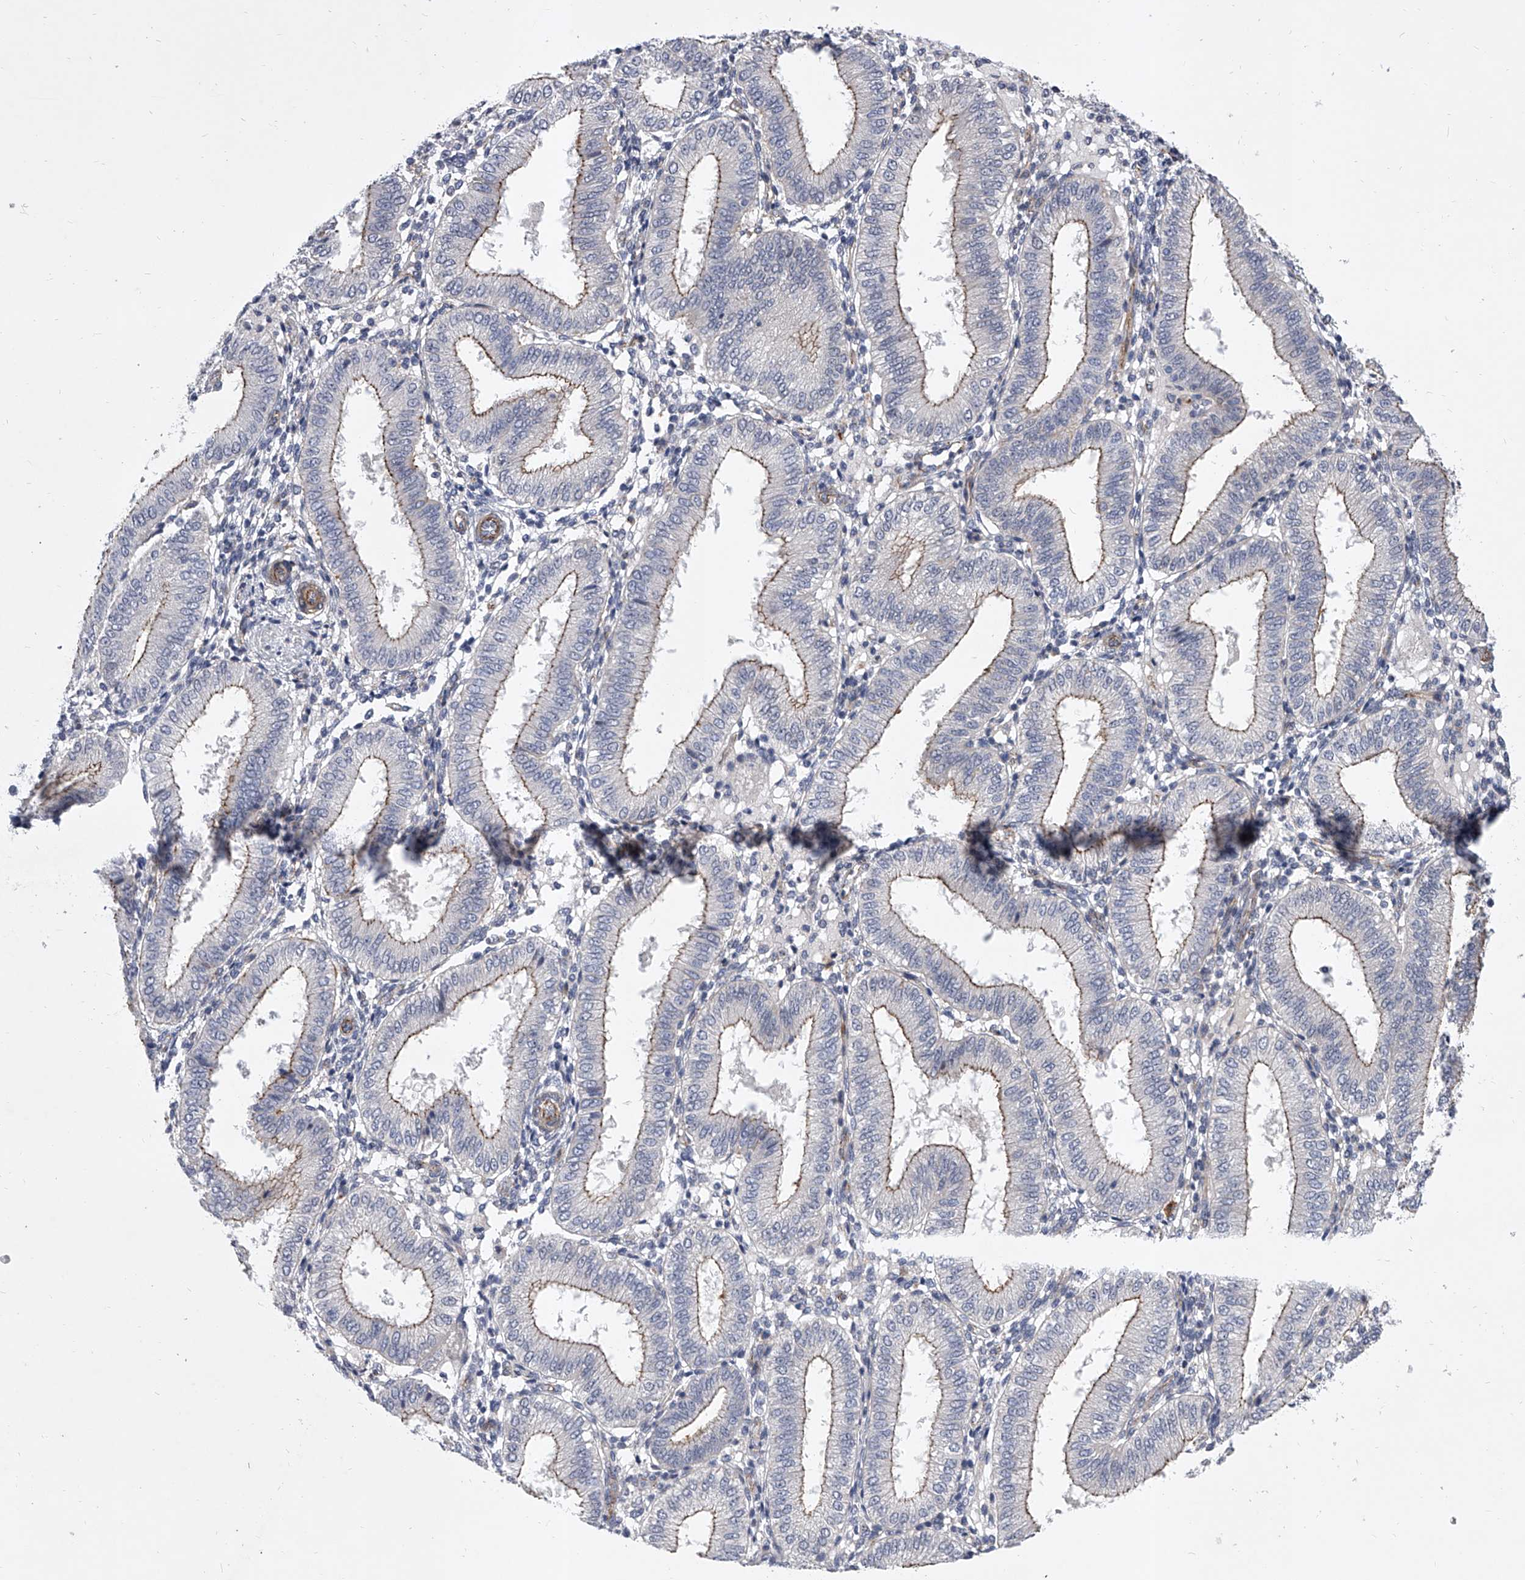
{"staining": {"intensity": "negative", "quantity": "none", "location": "none"}, "tissue": "endometrium", "cell_type": "Cells in endometrial stroma", "image_type": "normal", "snomed": [{"axis": "morphology", "description": "Normal tissue, NOS"}, {"axis": "topography", "description": "Endometrium"}], "caption": "Human endometrium stained for a protein using IHC exhibits no positivity in cells in endometrial stroma.", "gene": "ENSG00000250424", "patient": {"sex": "female", "age": 39}}